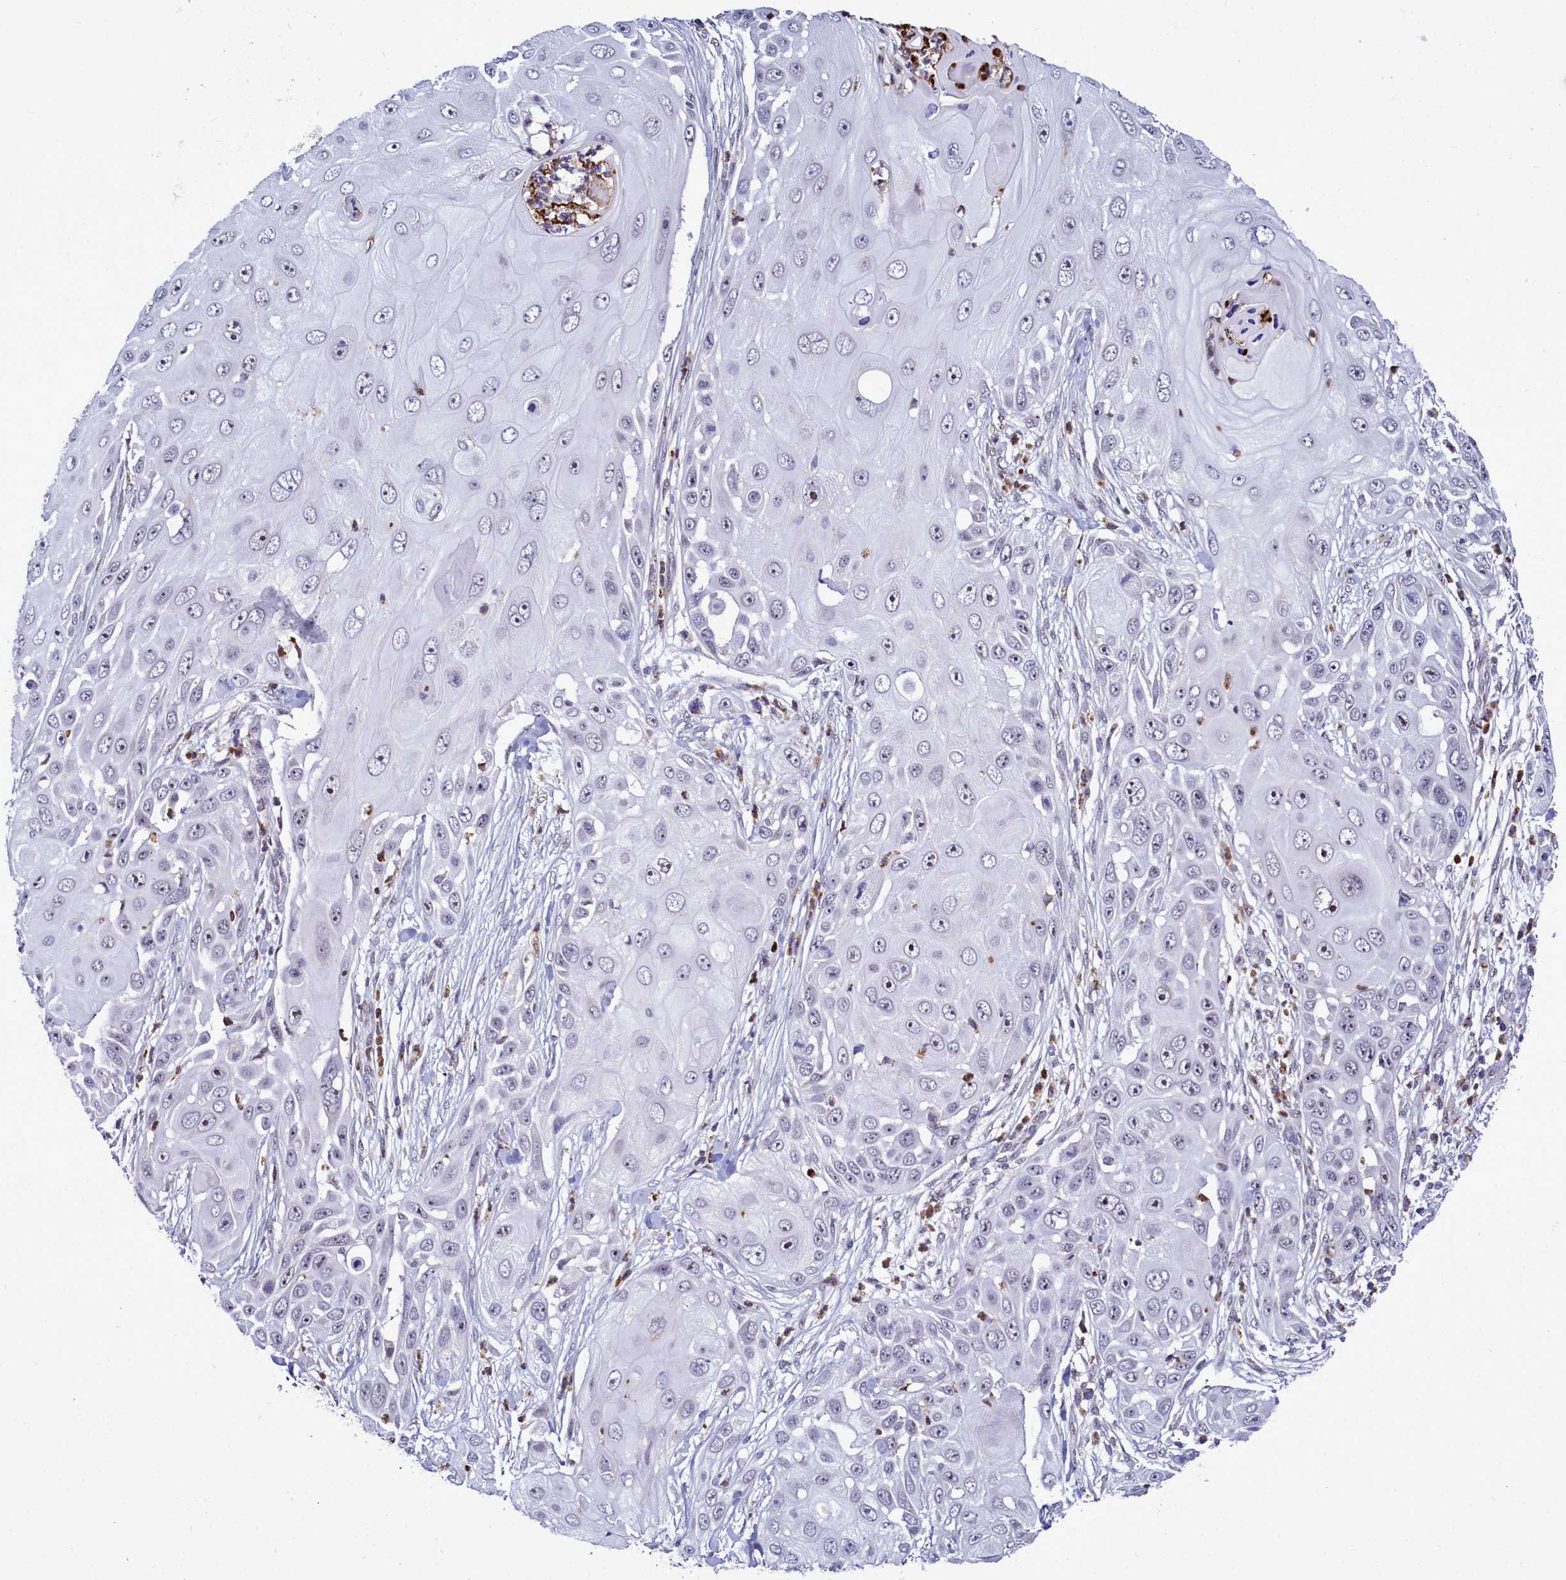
{"staining": {"intensity": "negative", "quantity": "none", "location": "none"}, "tissue": "skin cancer", "cell_type": "Tumor cells", "image_type": "cancer", "snomed": [{"axis": "morphology", "description": "Squamous cell carcinoma, NOS"}, {"axis": "topography", "description": "Skin"}], "caption": "Skin cancer (squamous cell carcinoma) was stained to show a protein in brown. There is no significant positivity in tumor cells.", "gene": "POM121L2", "patient": {"sex": "female", "age": 44}}